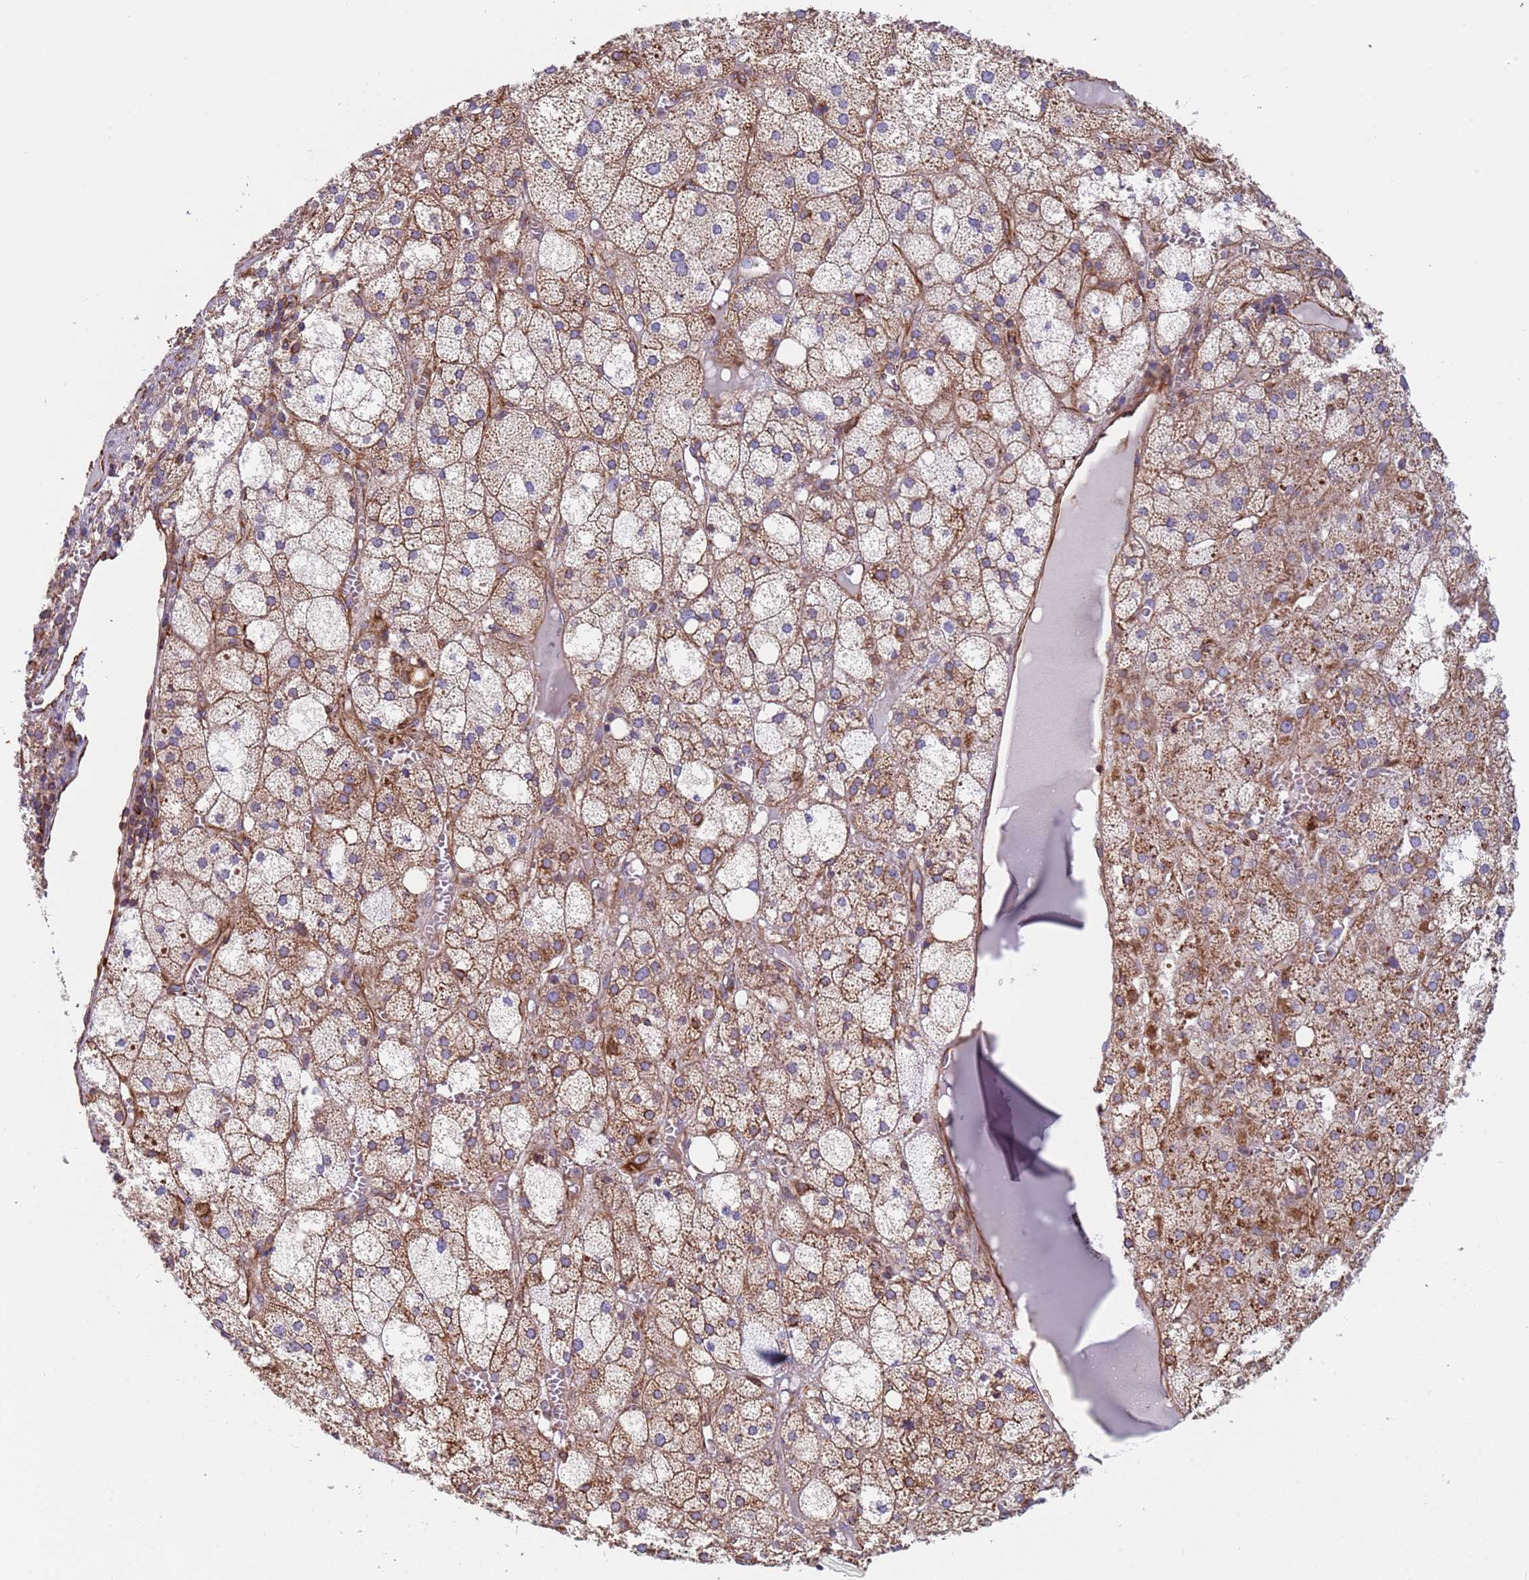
{"staining": {"intensity": "moderate", "quantity": ">75%", "location": "cytoplasmic/membranous"}, "tissue": "adrenal gland", "cell_type": "Glandular cells", "image_type": "normal", "snomed": [{"axis": "morphology", "description": "Normal tissue, NOS"}, {"axis": "topography", "description": "Adrenal gland"}], "caption": "Immunohistochemistry (IHC) of unremarkable human adrenal gland shows medium levels of moderate cytoplasmic/membranous positivity in approximately >75% of glandular cells.", "gene": "NUDT12", "patient": {"sex": "female", "age": 61}}